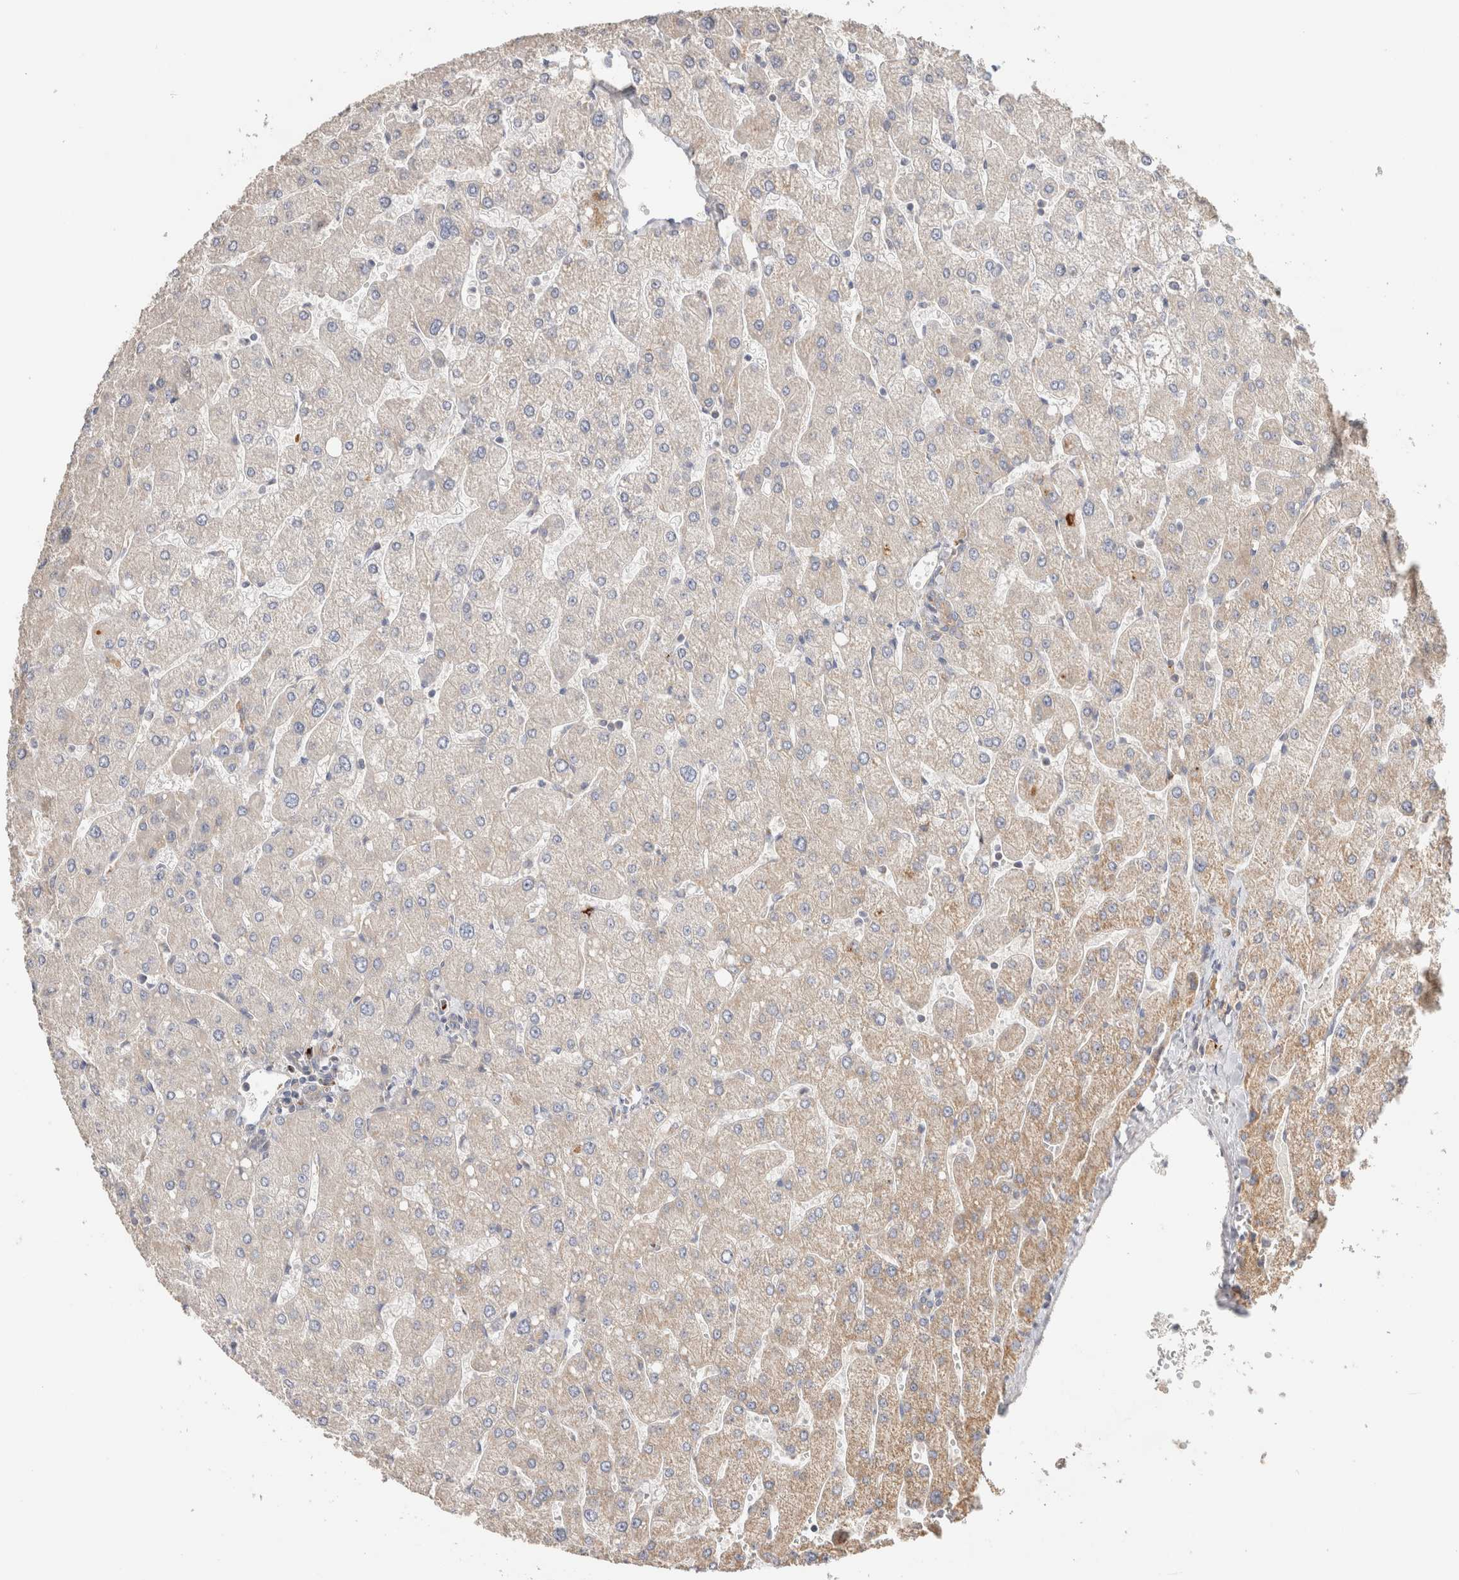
{"staining": {"intensity": "weak", "quantity": "<25%", "location": "cytoplasmic/membranous"}, "tissue": "liver", "cell_type": "Cholangiocytes", "image_type": "normal", "snomed": [{"axis": "morphology", "description": "Normal tissue, NOS"}, {"axis": "topography", "description": "Liver"}], "caption": "Normal liver was stained to show a protein in brown. There is no significant expression in cholangiocytes. (Stains: DAB immunohistochemistry with hematoxylin counter stain, Microscopy: brightfield microscopy at high magnification).", "gene": "B3GNTL1", "patient": {"sex": "male", "age": 55}}